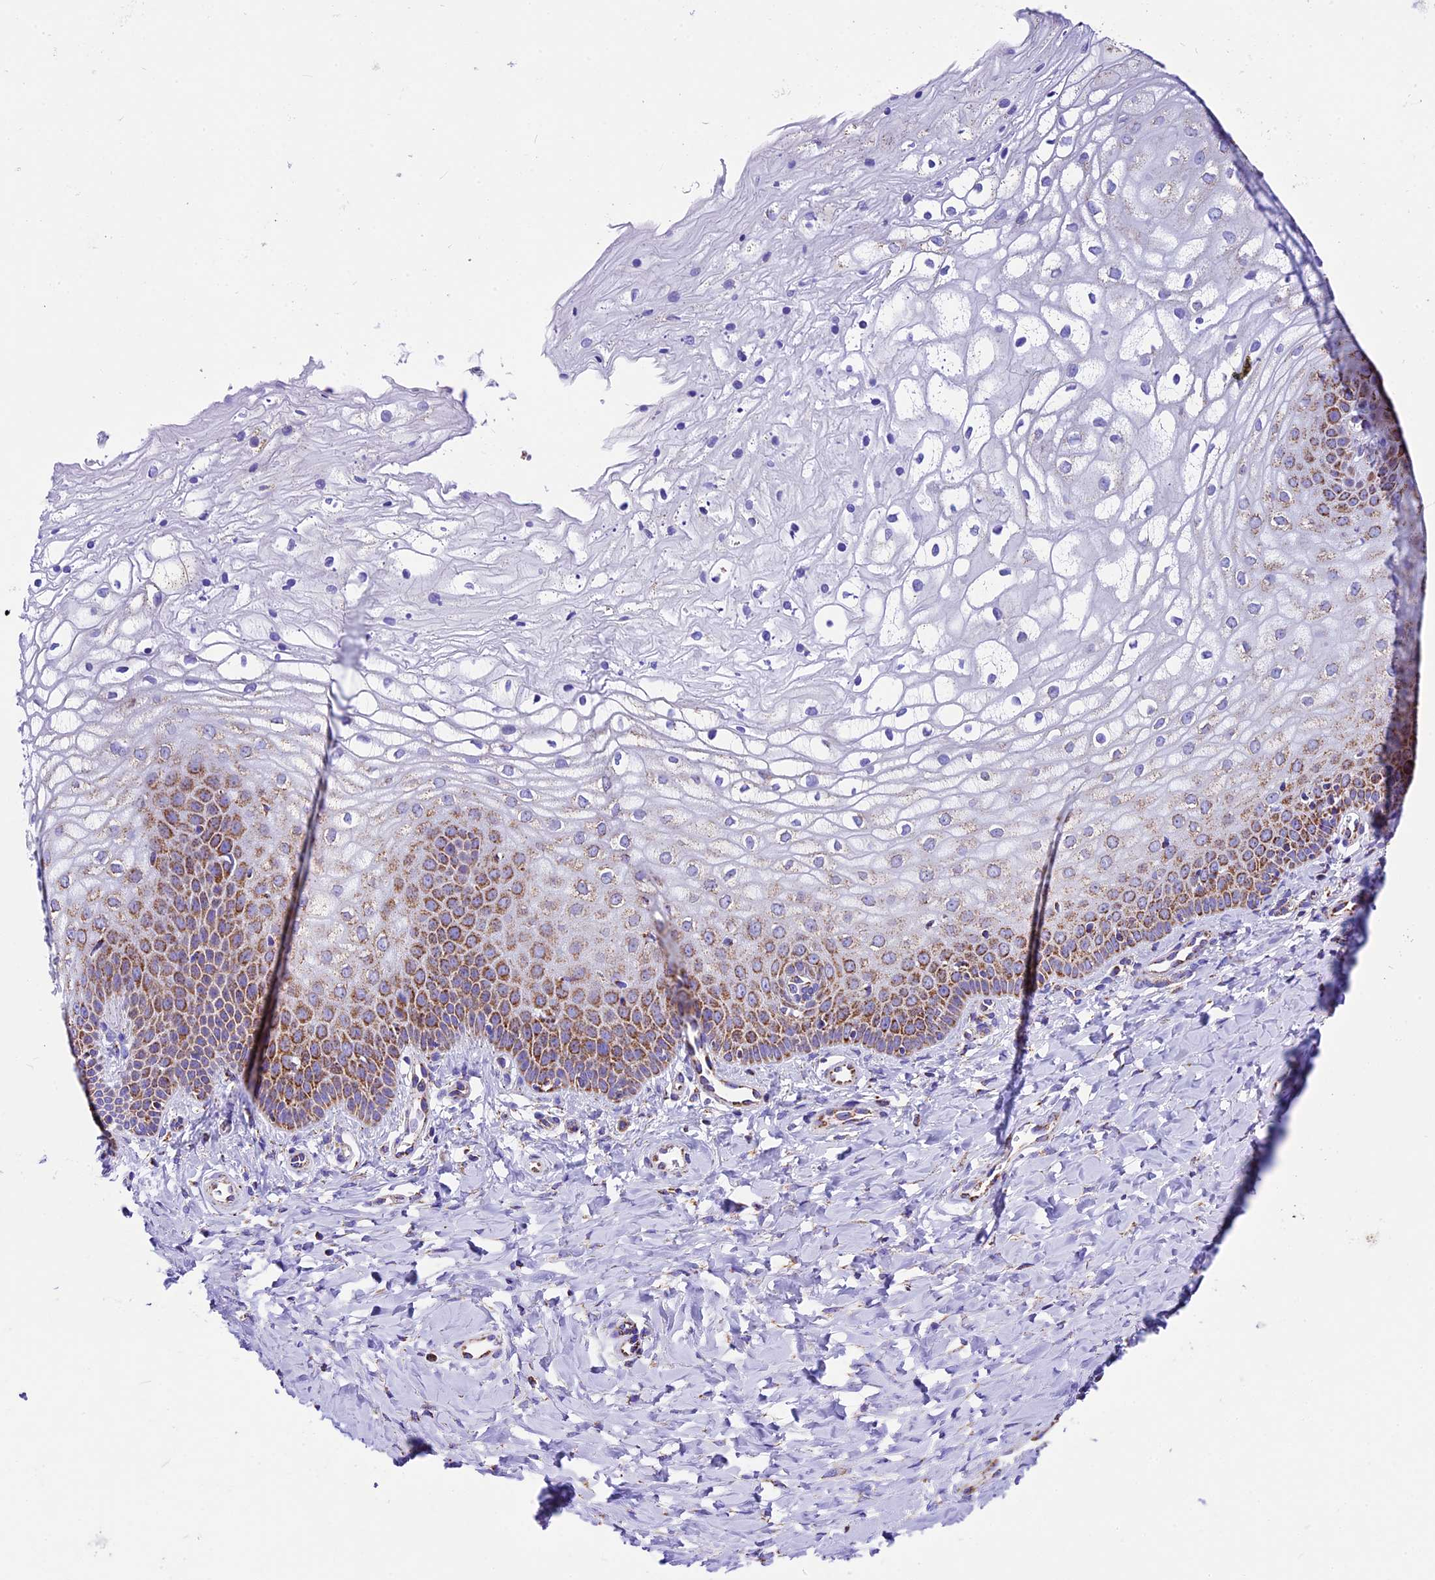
{"staining": {"intensity": "strong", "quantity": "25%-75%", "location": "cytoplasmic/membranous"}, "tissue": "vagina", "cell_type": "Squamous epithelial cells", "image_type": "normal", "snomed": [{"axis": "morphology", "description": "Normal tissue, NOS"}, {"axis": "topography", "description": "Vagina"}], "caption": "About 25%-75% of squamous epithelial cells in normal vagina demonstrate strong cytoplasmic/membranous protein staining as visualized by brown immunohistochemical staining.", "gene": "DCAF5", "patient": {"sex": "female", "age": 68}}